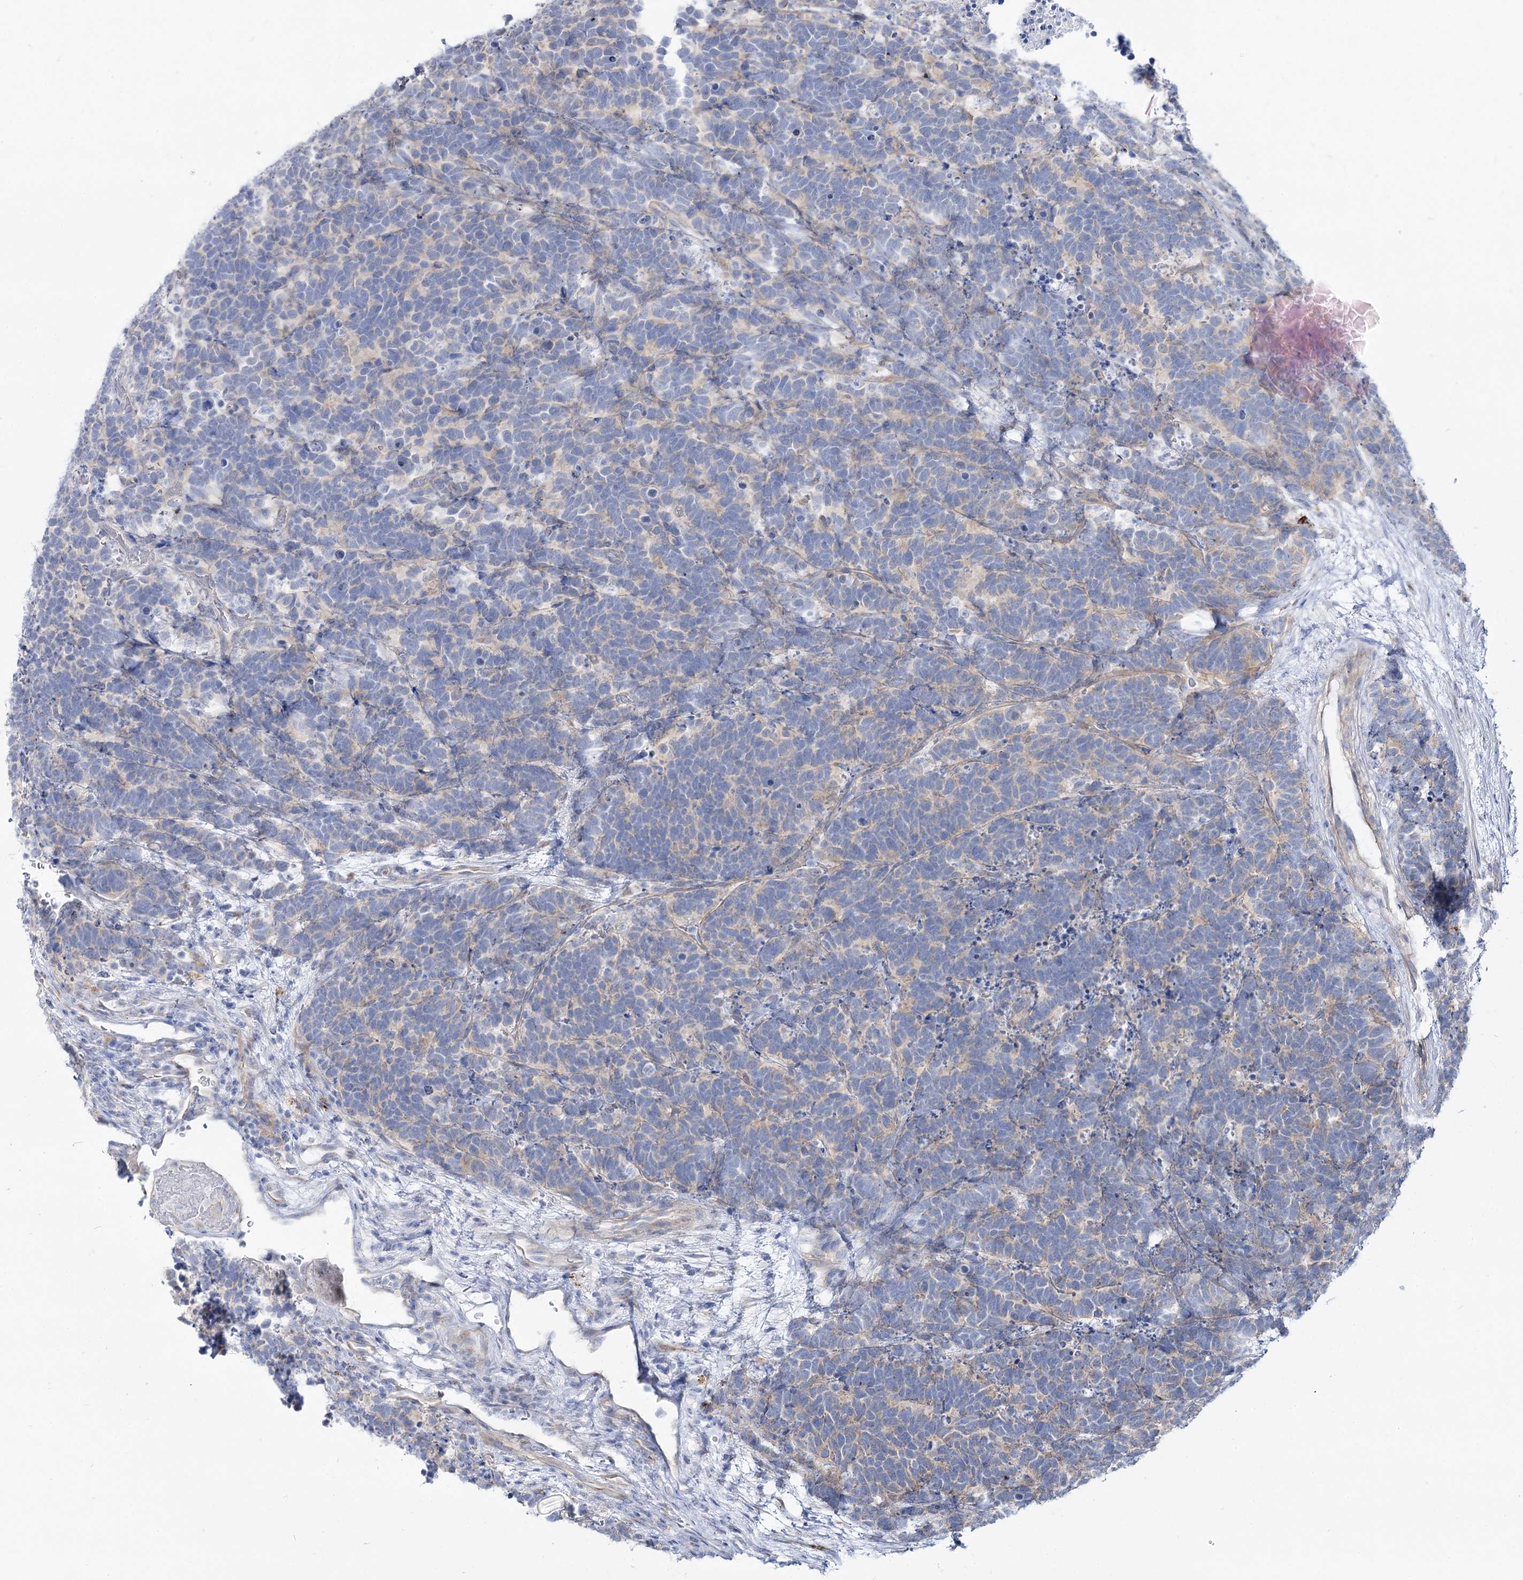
{"staining": {"intensity": "negative", "quantity": "none", "location": "none"}, "tissue": "carcinoid", "cell_type": "Tumor cells", "image_type": "cancer", "snomed": [{"axis": "morphology", "description": "Carcinoma, NOS"}, {"axis": "morphology", "description": "Carcinoid, malignant, NOS"}, {"axis": "topography", "description": "Urinary bladder"}], "caption": "This is an IHC photomicrograph of carcinoma. There is no expression in tumor cells.", "gene": "SUOX", "patient": {"sex": "male", "age": 57}}